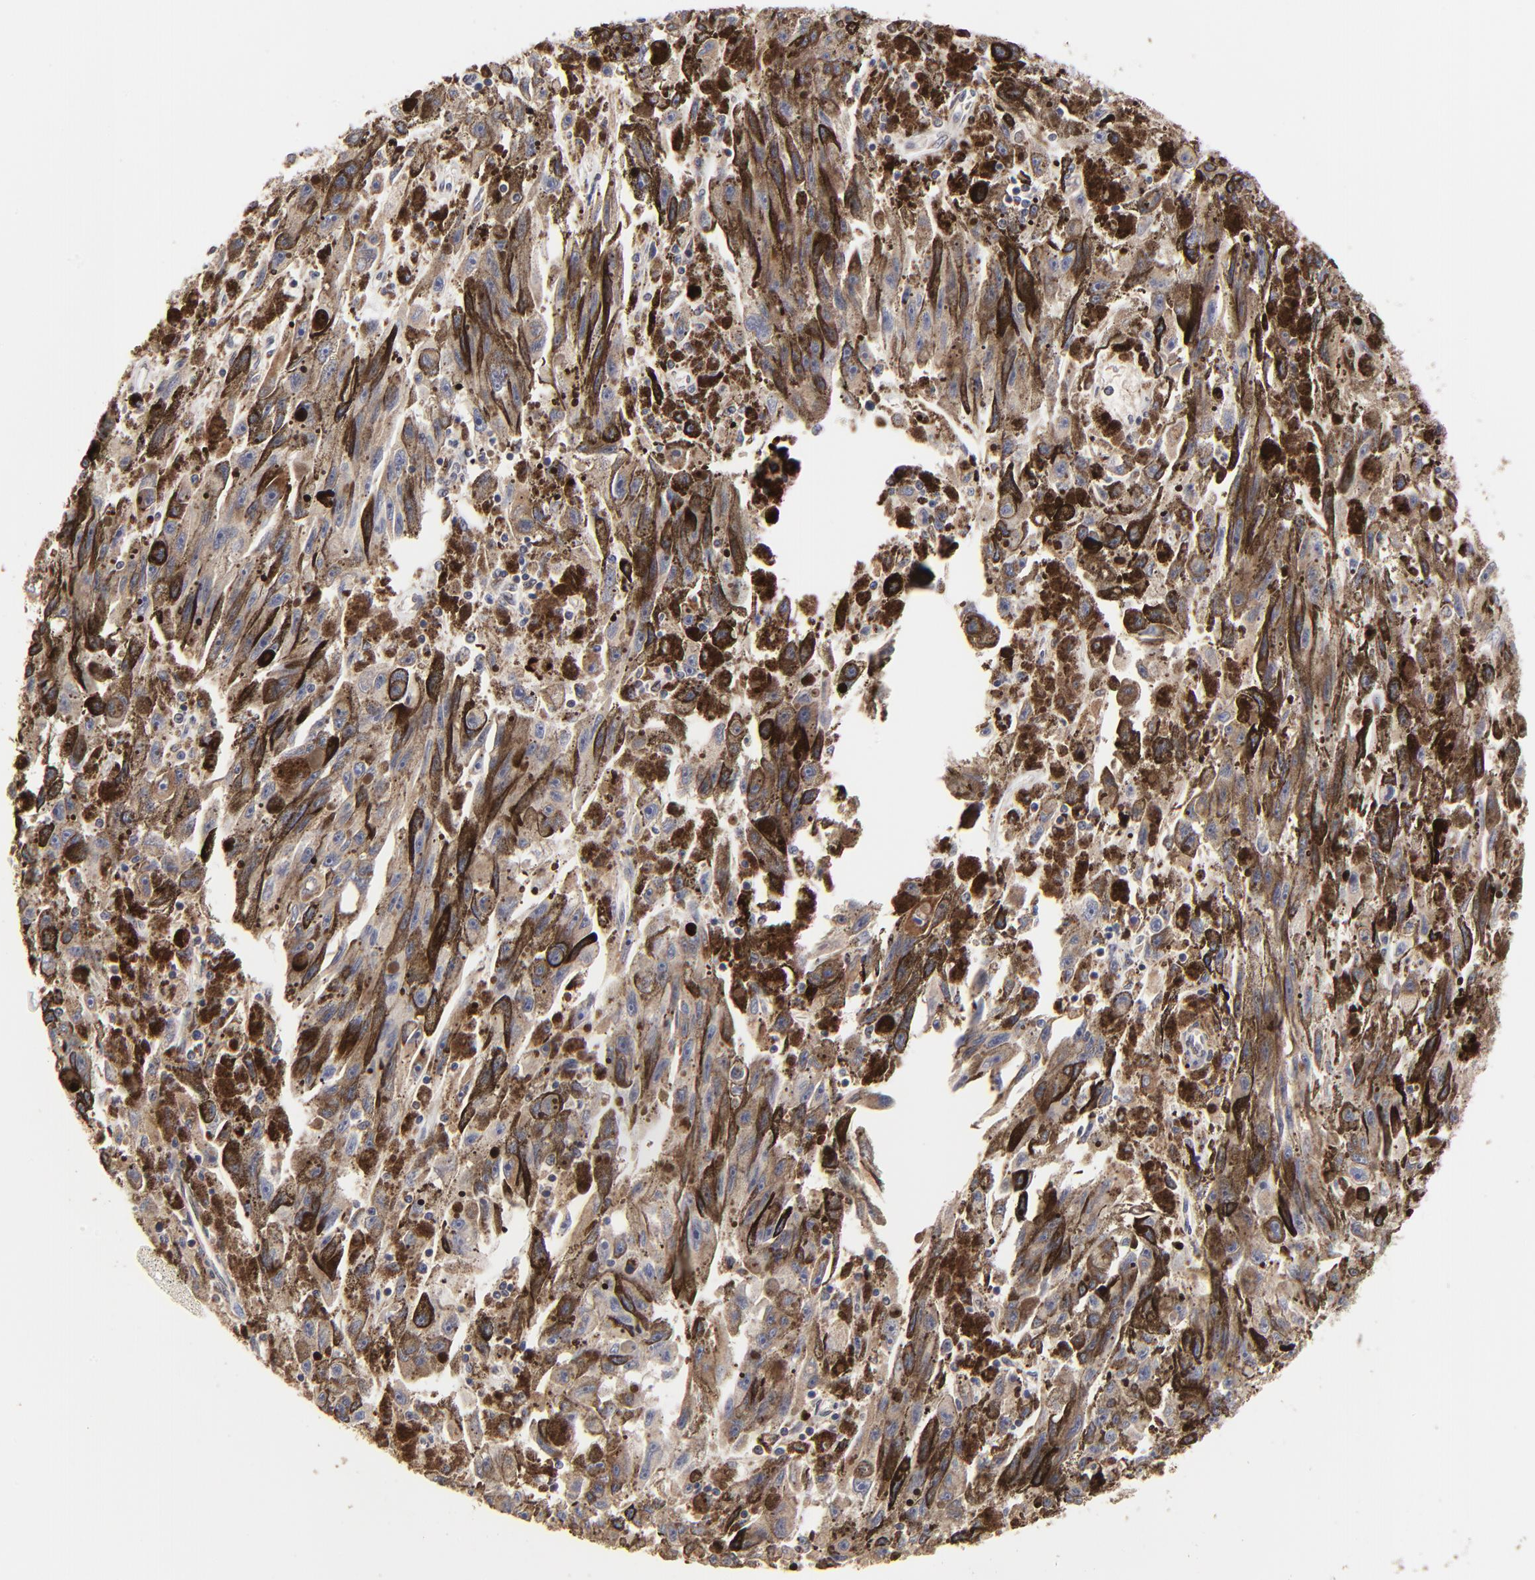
{"staining": {"intensity": "negative", "quantity": "none", "location": "none"}, "tissue": "melanoma", "cell_type": "Tumor cells", "image_type": "cancer", "snomed": [{"axis": "morphology", "description": "Malignant melanoma, NOS"}, {"axis": "topography", "description": "Skin"}], "caption": "A high-resolution image shows immunohistochemistry (IHC) staining of malignant melanoma, which shows no significant expression in tumor cells.", "gene": "ELP2", "patient": {"sex": "female", "age": 104}}